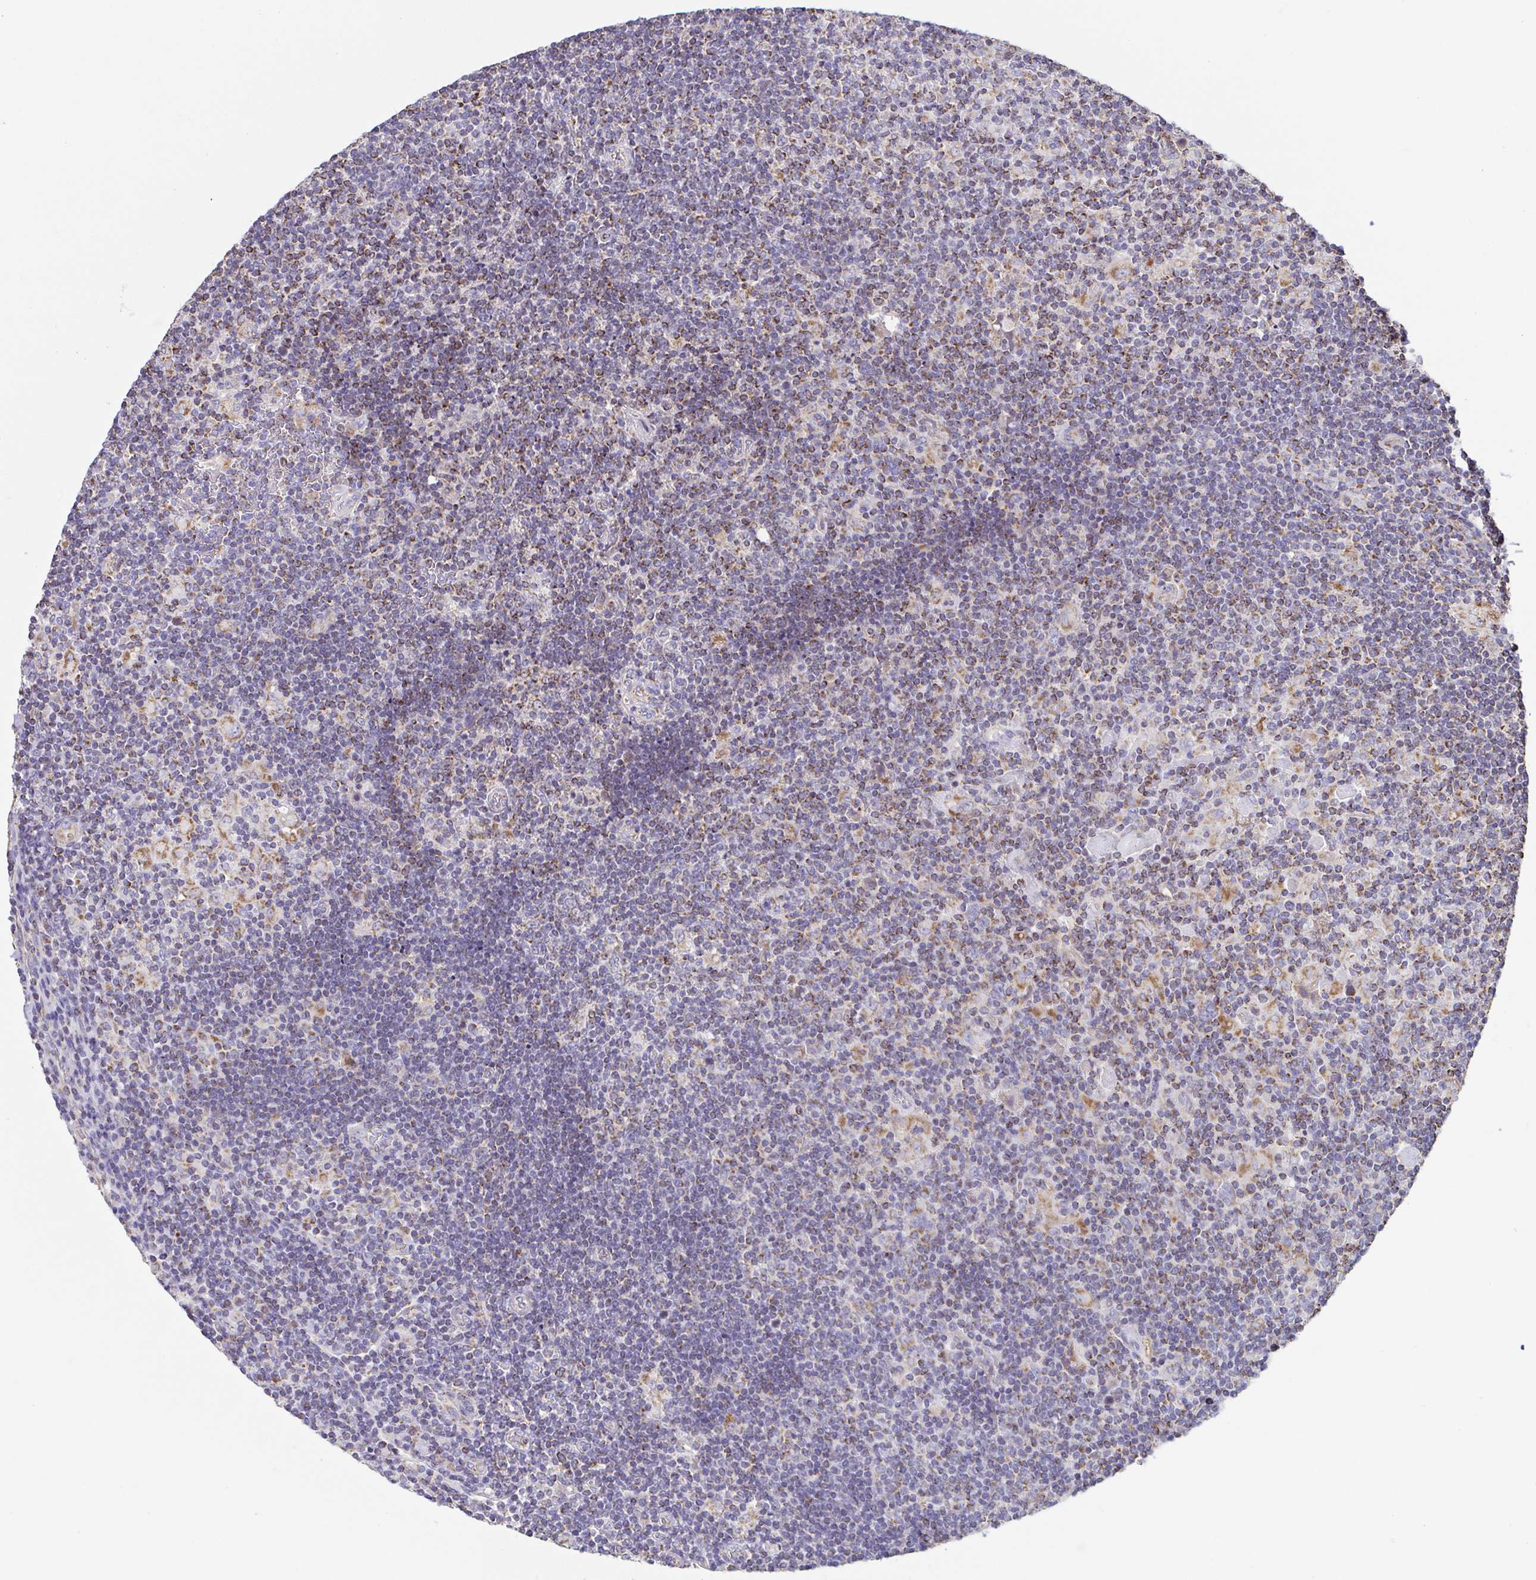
{"staining": {"intensity": "moderate", "quantity": "<25%", "location": "cytoplasmic/membranous"}, "tissue": "lymphoma", "cell_type": "Tumor cells", "image_type": "cancer", "snomed": [{"axis": "morphology", "description": "Hodgkin's disease, NOS"}, {"axis": "topography", "description": "Lymph node"}], "caption": "Protein analysis of Hodgkin's disease tissue displays moderate cytoplasmic/membranous expression in approximately <25% of tumor cells.", "gene": "GINM1", "patient": {"sex": "male", "age": 40}}